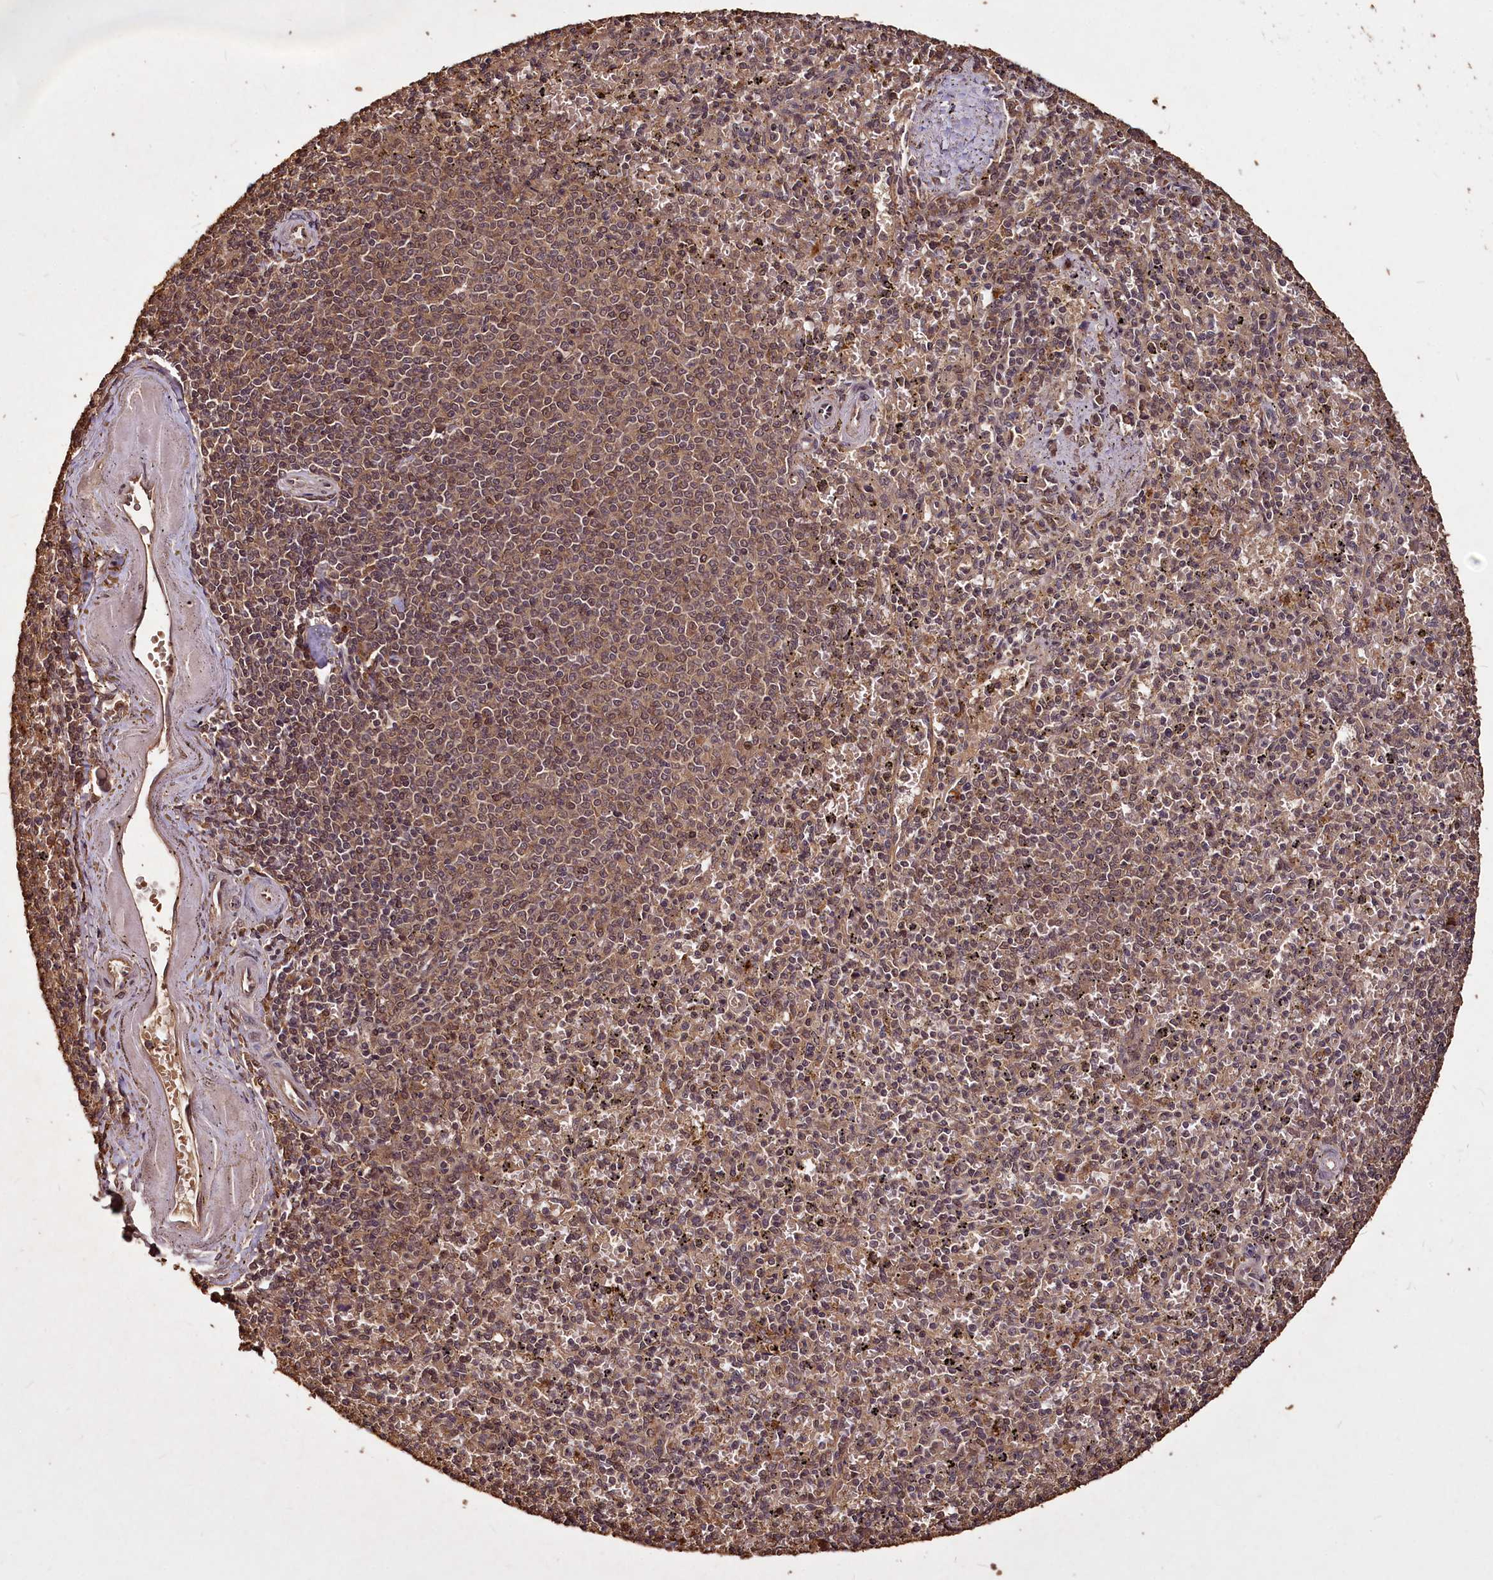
{"staining": {"intensity": "moderate", "quantity": ">75%", "location": "cytoplasmic/membranous,nuclear"}, "tissue": "spleen", "cell_type": "Cells in red pulp", "image_type": "normal", "snomed": [{"axis": "morphology", "description": "Normal tissue, NOS"}, {"axis": "topography", "description": "Spleen"}], "caption": "Protein expression analysis of normal spleen exhibits moderate cytoplasmic/membranous,nuclear staining in approximately >75% of cells in red pulp. (DAB IHC, brown staining for protein, blue staining for nuclei).", "gene": "VPS51", "patient": {"sex": "male", "age": 72}}